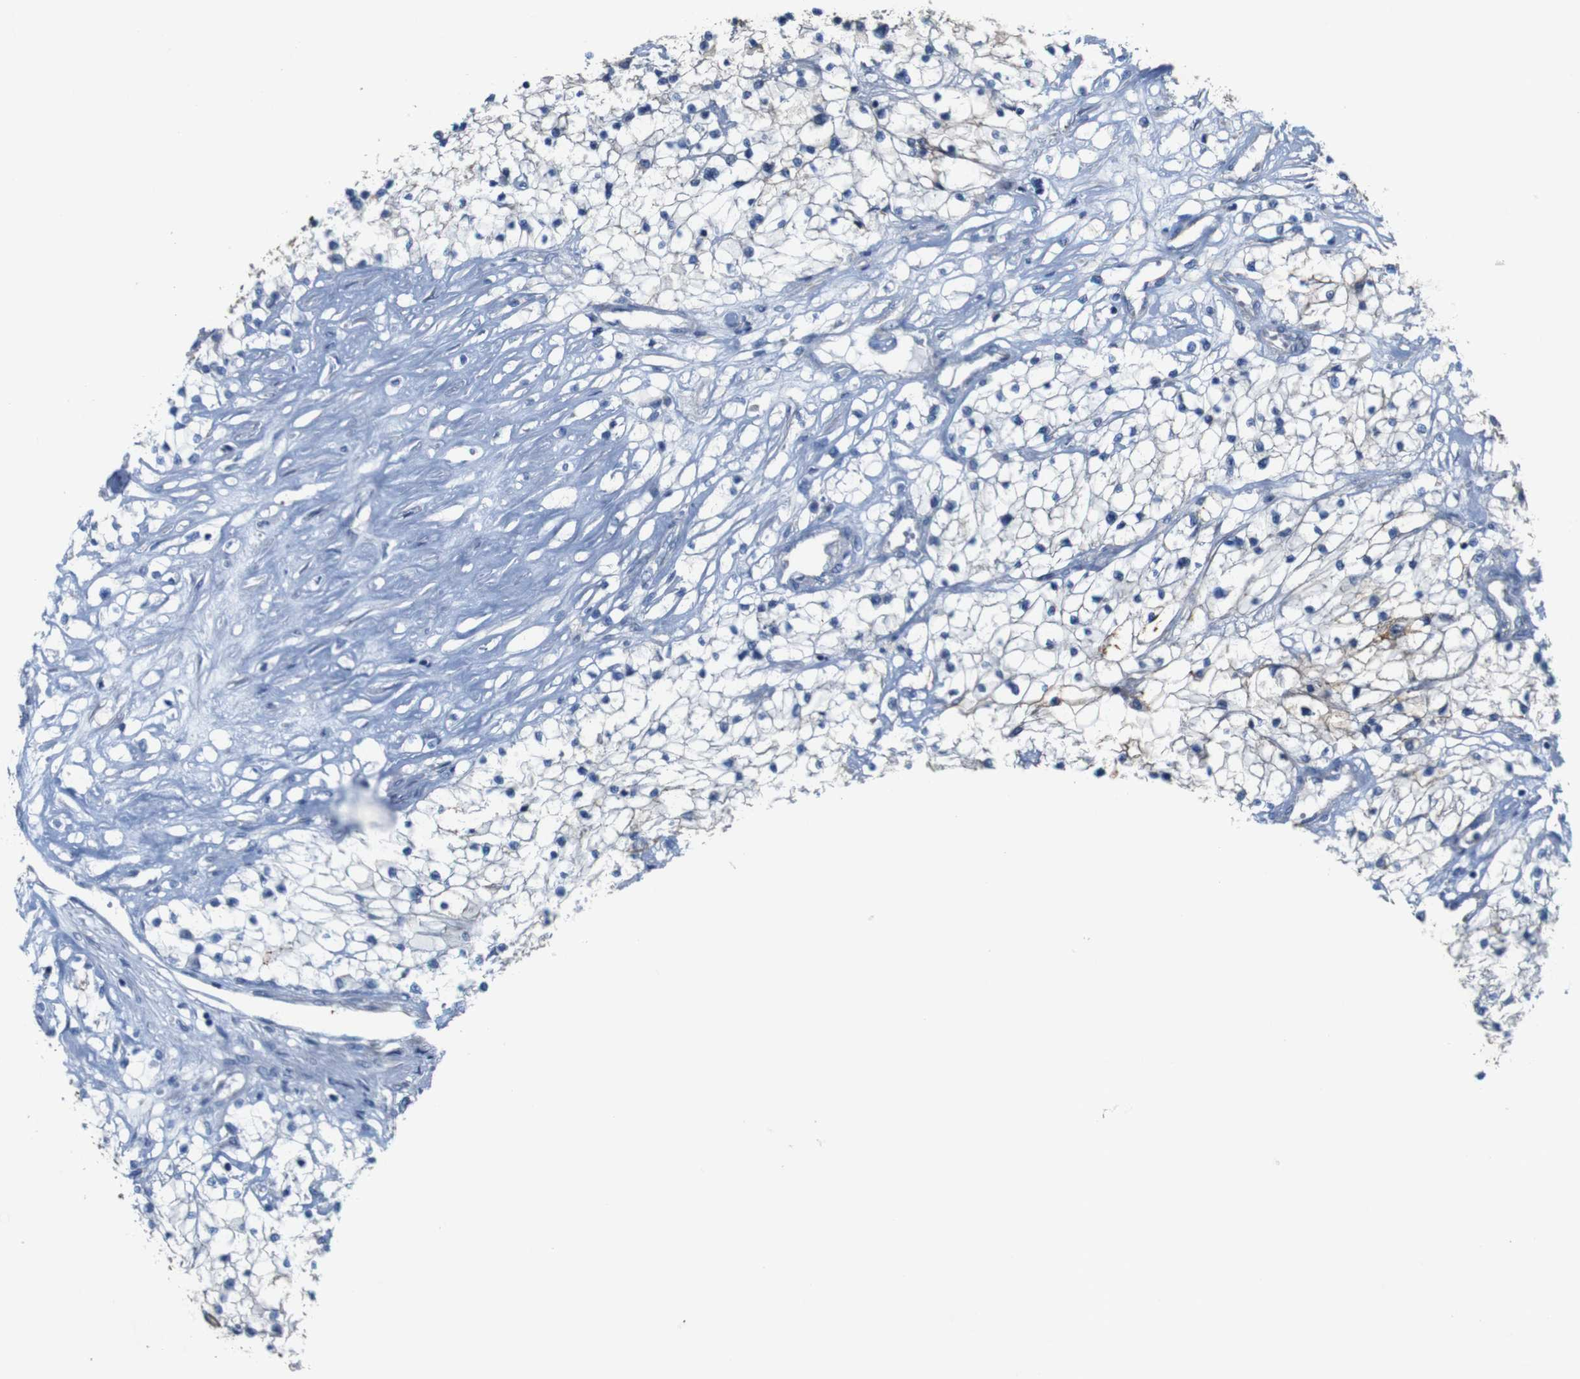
{"staining": {"intensity": "negative", "quantity": "none", "location": "none"}, "tissue": "renal cancer", "cell_type": "Tumor cells", "image_type": "cancer", "snomed": [{"axis": "morphology", "description": "Adenocarcinoma, NOS"}, {"axis": "topography", "description": "Kidney"}], "caption": "Immunohistochemistry (IHC) photomicrograph of neoplastic tissue: renal cancer (adenocarcinoma) stained with DAB (3,3'-diaminobenzidine) reveals no significant protein expression in tumor cells.", "gene": "MYEOV", "patient": {"sex": "male", "age": 68}}